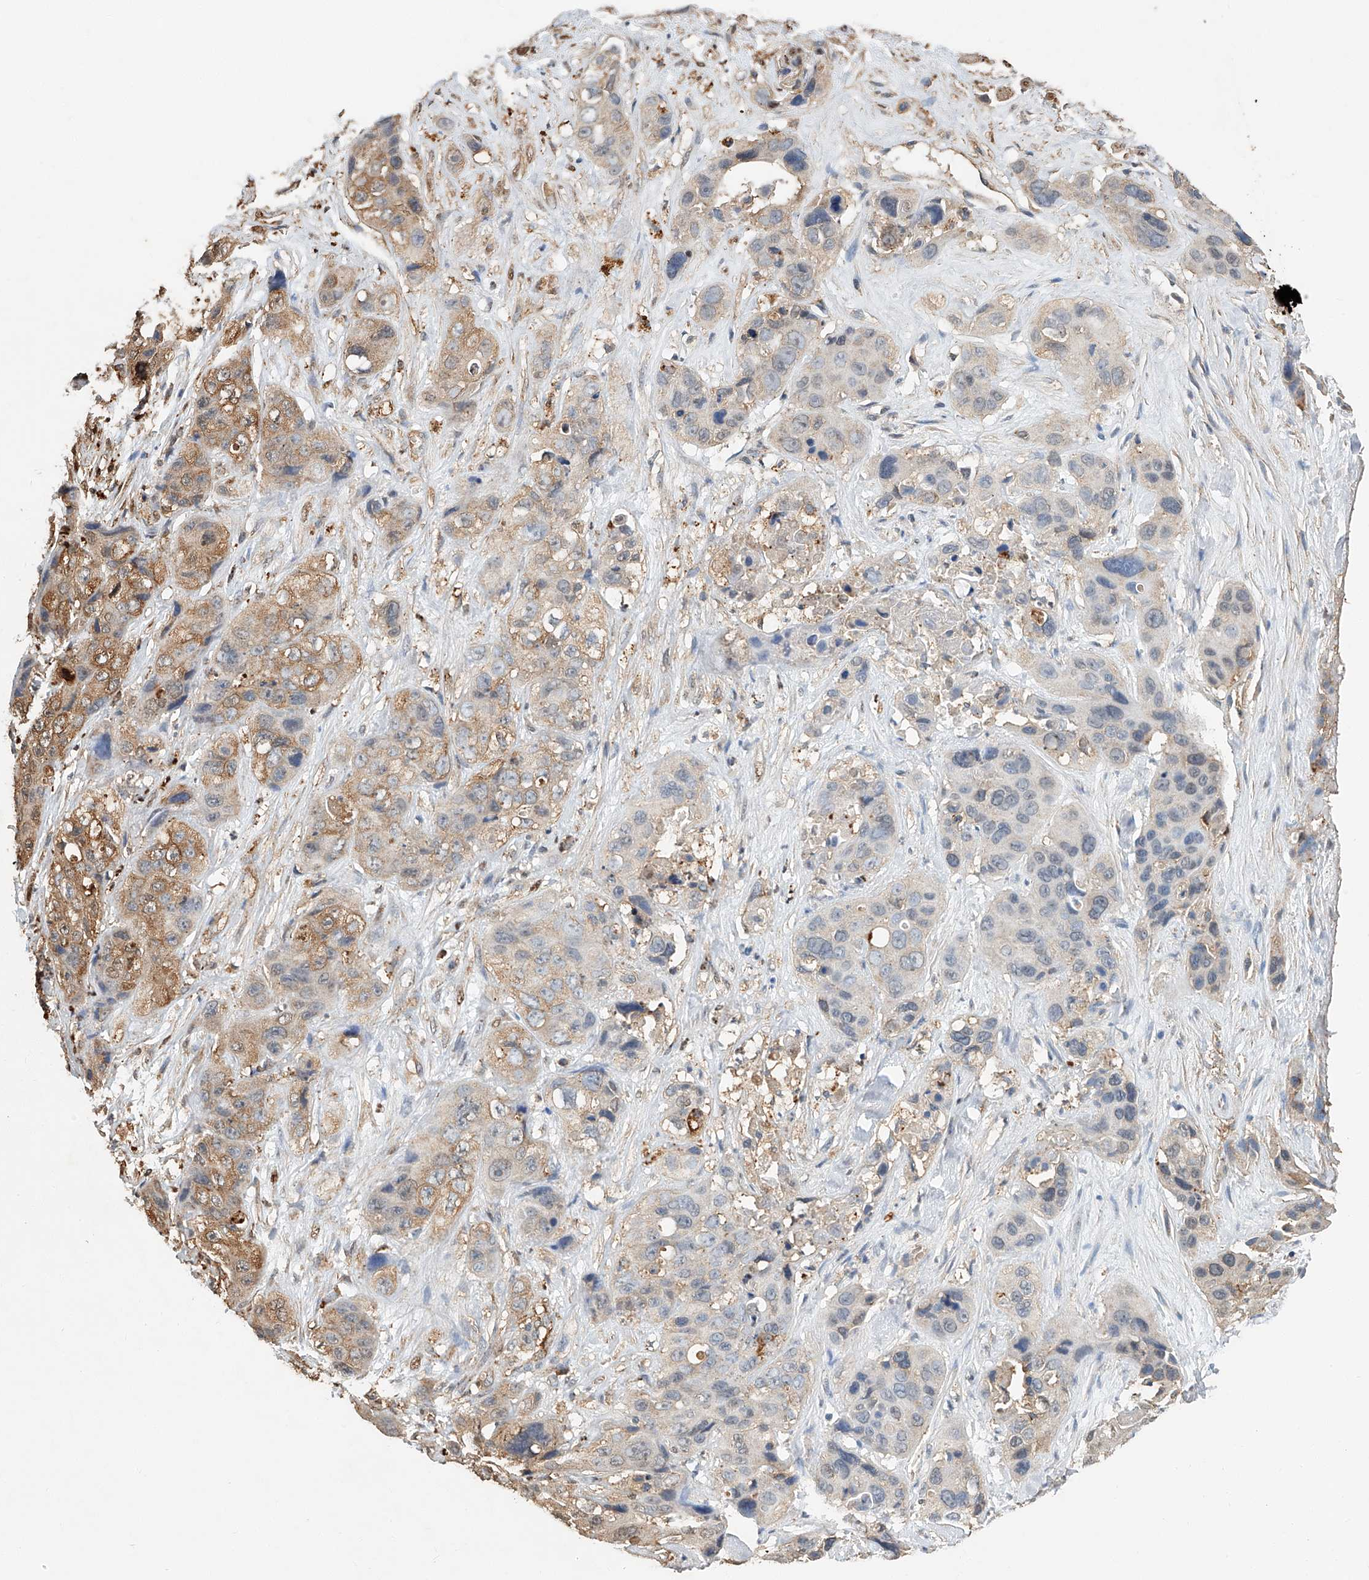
{"staining": {"intensity": "moderate", "quantity": "25%-75%", "location": "cytoplasmic/membranous,nuclear"}, "tissue": "liver cancer", "cell_type": "Tumor cells", "image_type": "cancer", "snomed": [{"axis": "morphology", "description": "Cholangiocarcinoma"}, {"axis": "topography", "description": "Liver"}], "caption": "A brown stain shows moderate cytoplasmic/membranous and nuclear staining of a protein in human liver cholangiocarcinoma tumor cells.", "gene": "CTDP1", "patient": {"sex": "female", "age": 61}}